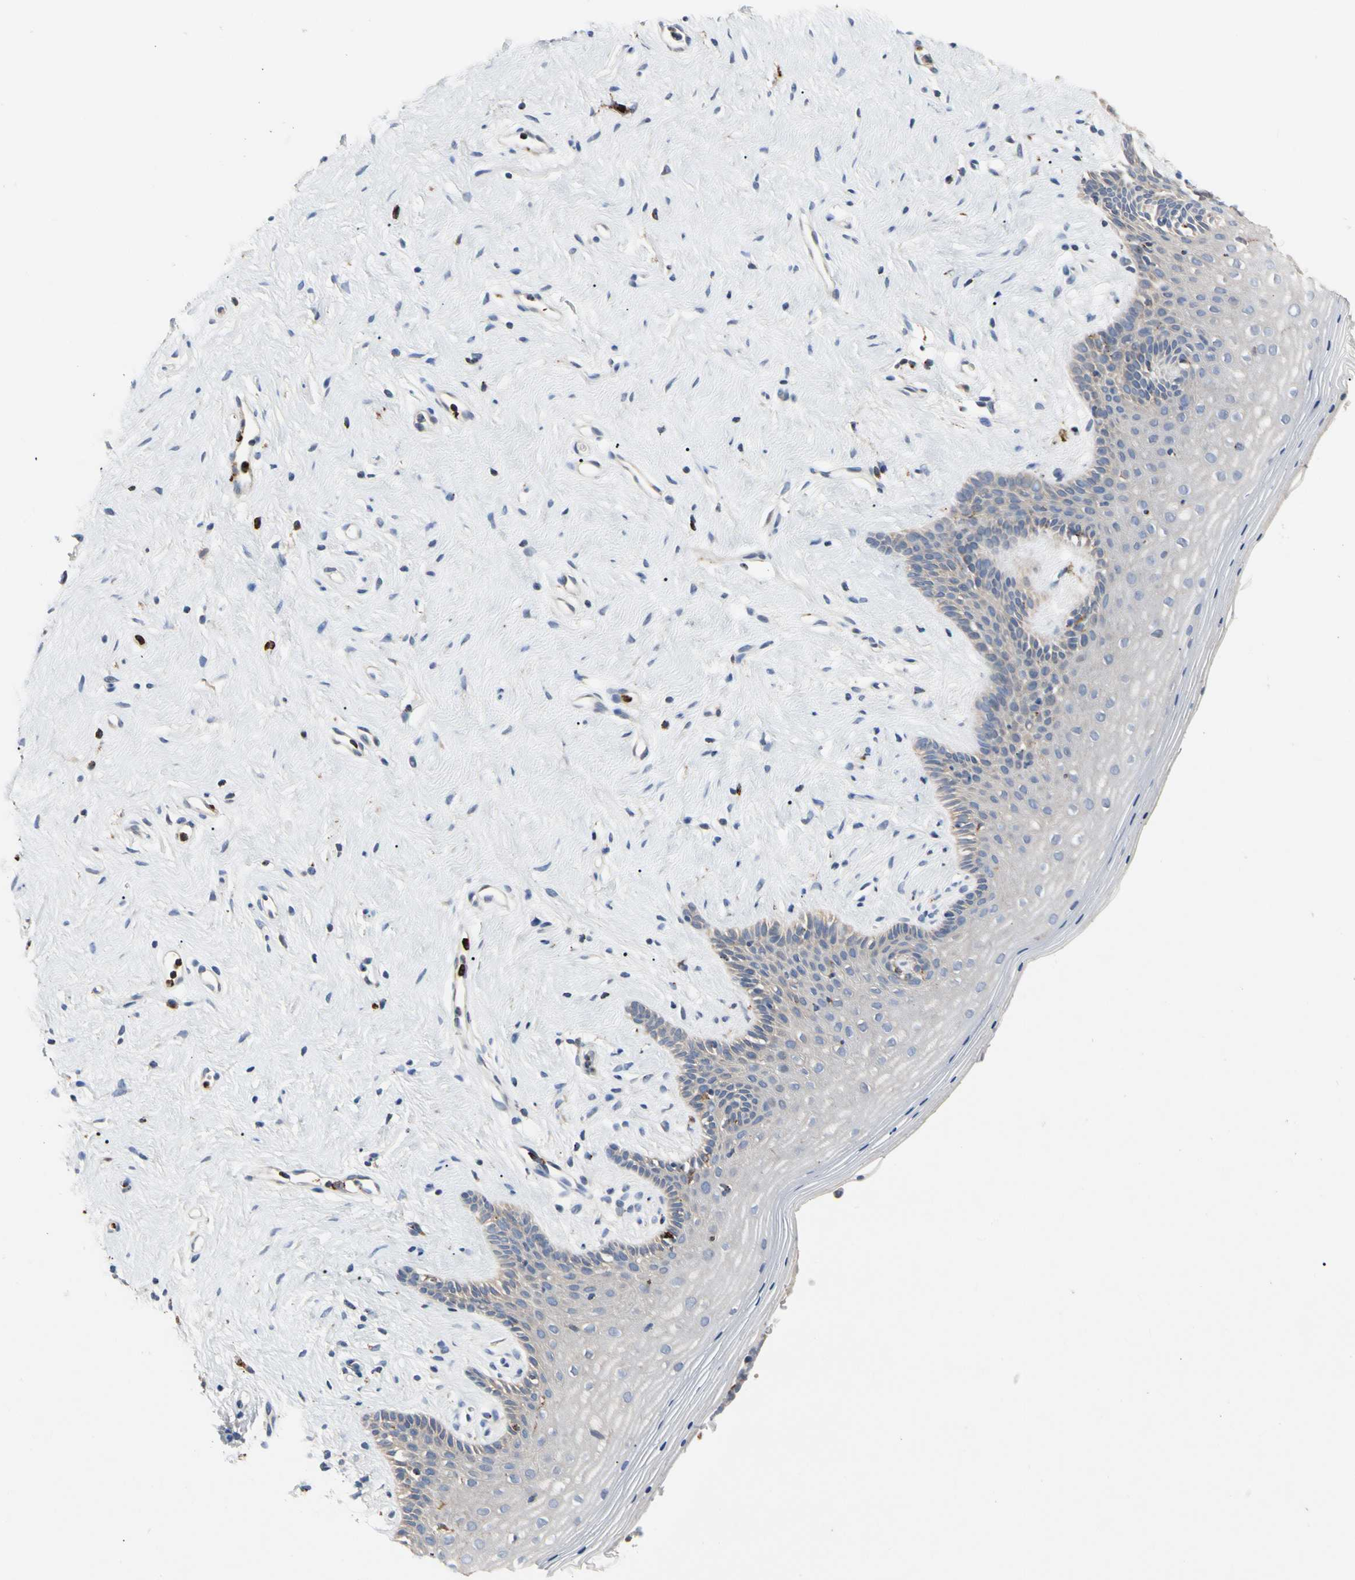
{"staining": {"intensity": "negative", "quantity": "none", "location": "none"}, "tissue": "vagina", "cell_type": "Squamous epithelial cells", "image_type": "normal", "snomed": [{"axis": "morphology", "description": "Normal tissue, NOS"}, {"axis": "topography", "description": "Vagina"}], "caption": "Immunohistochemistry photomicrograph of unremarkable vagina stained for a protein (brown), which shows no positivity in squamous epithelial cells. (Brightfield microscopy of DAB IHC at high magnification).", "gene": "ADA2", "patient": {"sex": "female", "age": 44}}